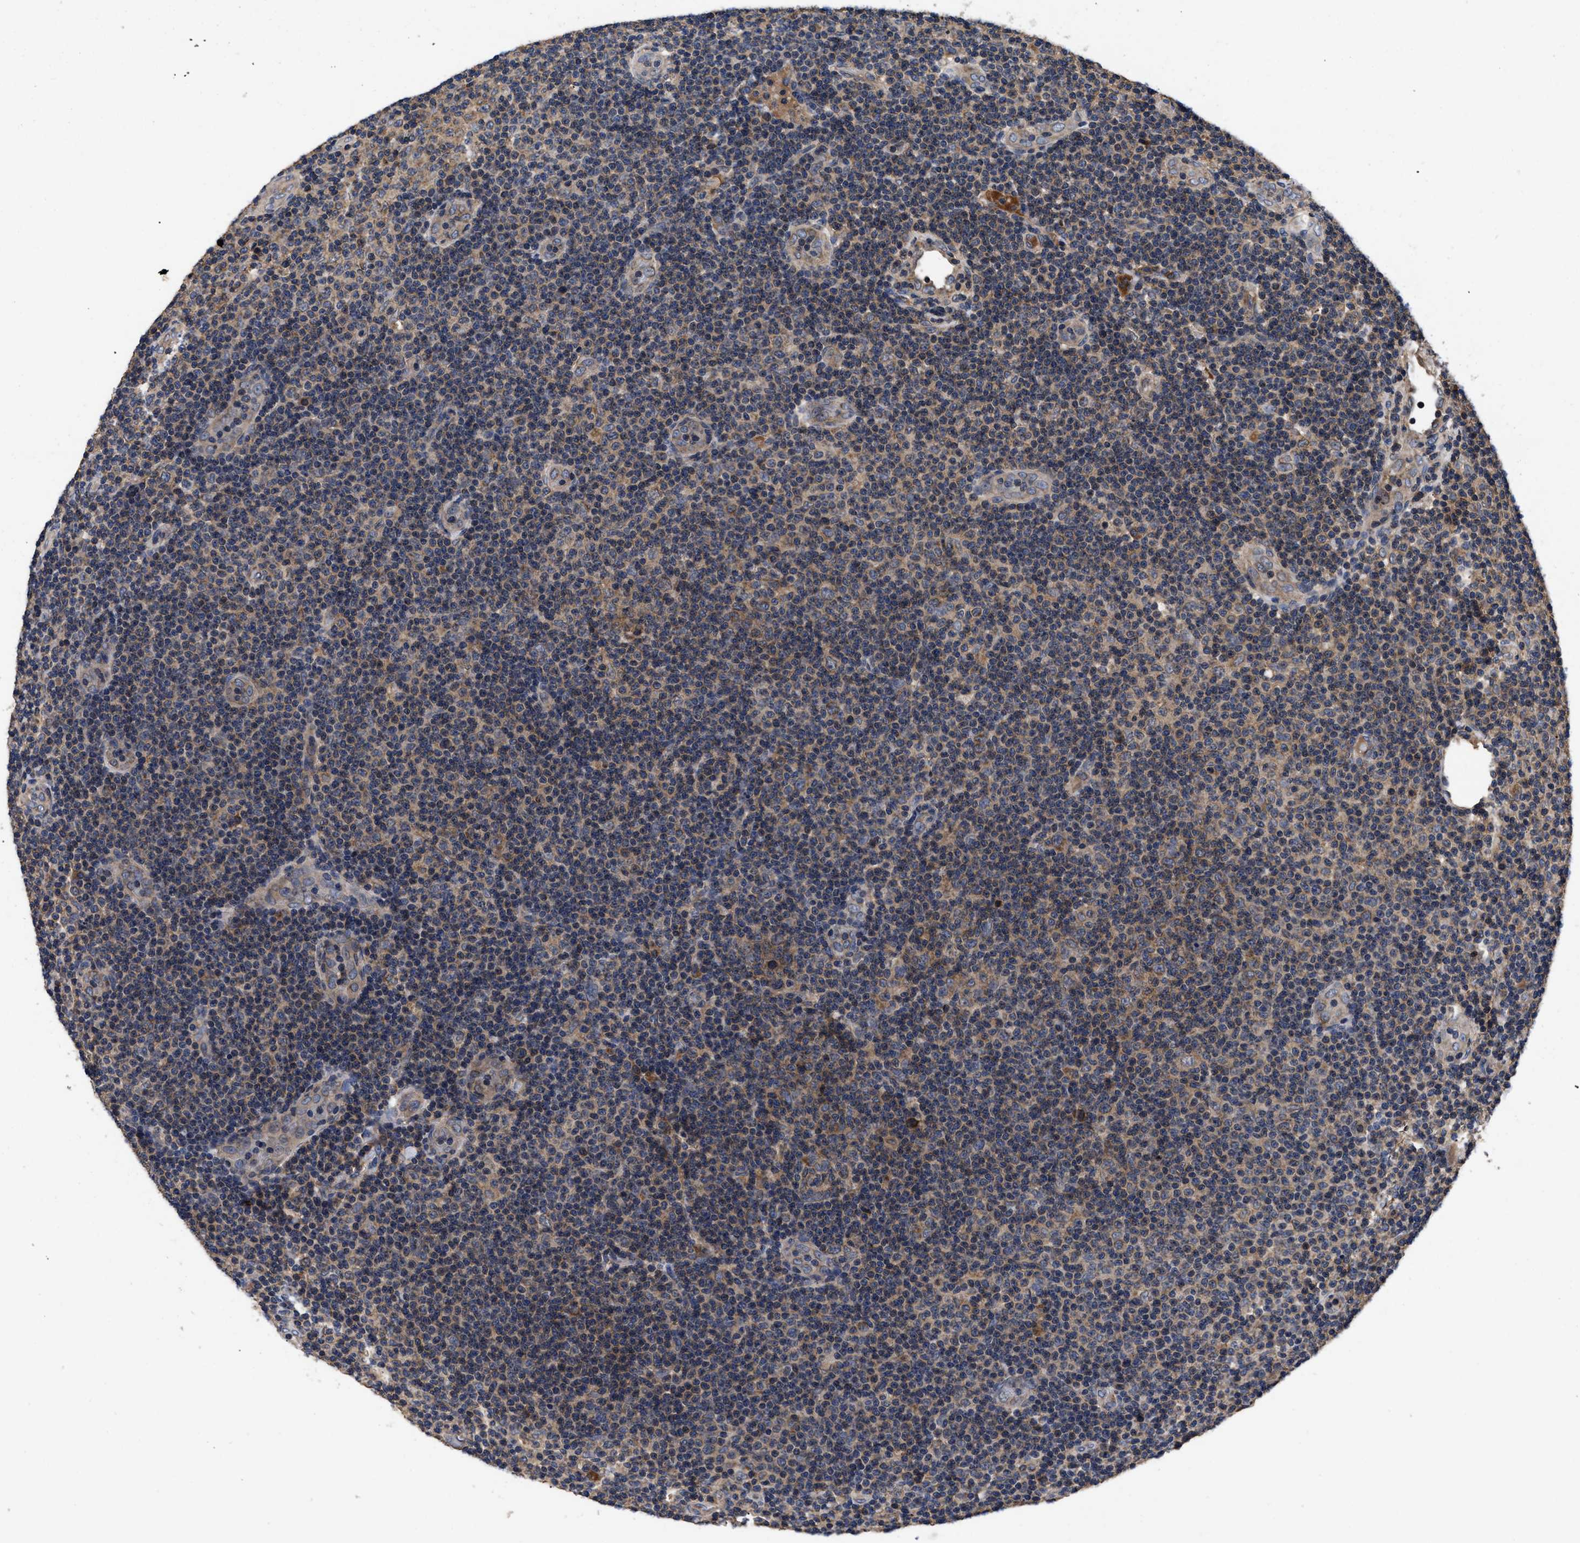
{"staining": {"intensity": "moderate", "quantity": "25%-75%", "location": "cytoplasmic/membranous"}, "tissue": "lymphoma", "cell_type": "Tumor cells", "image_type": "cancer", "snomed": [{"axis": "morphology", "description": "Malignant lymphoma, non-Hodgkin's type, Low grade"}, {"axis": "topography", "description": "Lymph node"}], "caption": "A brown stain highlights moderate cytoplasmic/membranous expression of a protein in human malignant lymphoma, non-Hodgkin's type (low-grade) tumor cells.", "gene": "LRRC3", "patient": {"sex": "male", "age": 83}}